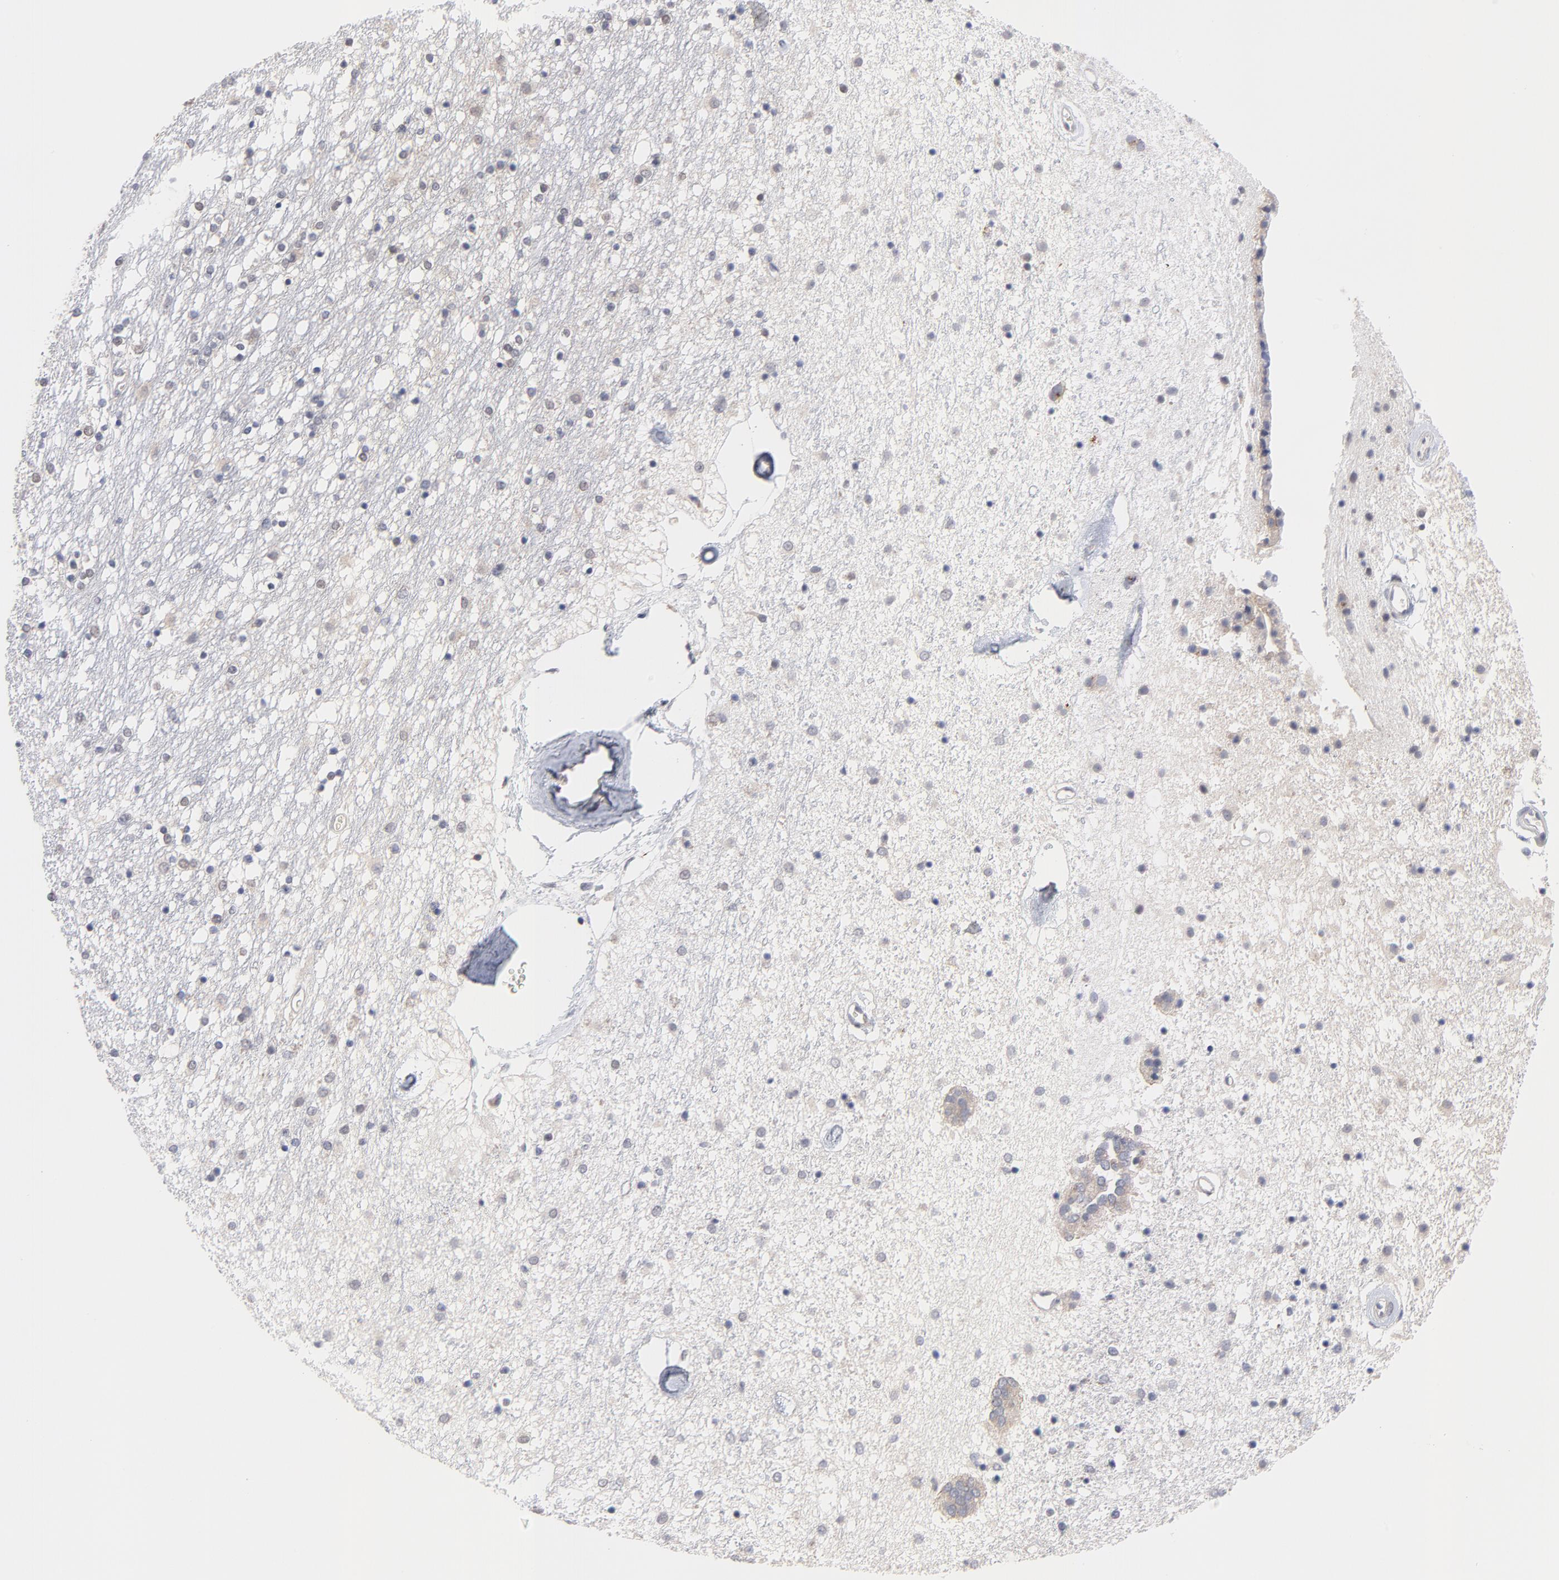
{"staining": {"intensity": "negative", "quantity": "none", "location": "none"}, "tissue": "caudate", "cell_type": "Glial cells", "image_type": "normal", "snomed": [{"axis": "morphology", "description": "Normal tissue, NOS"}, {"axis": "topography", "description": "Lateral ventricle wall"}], "caption": "IHC histopathology image of benign human caudate stained for a protein (brown), which displays no staining in glial cells.", "gene": "ZNF157", "patient": {"sex": "female", "age": 54}}